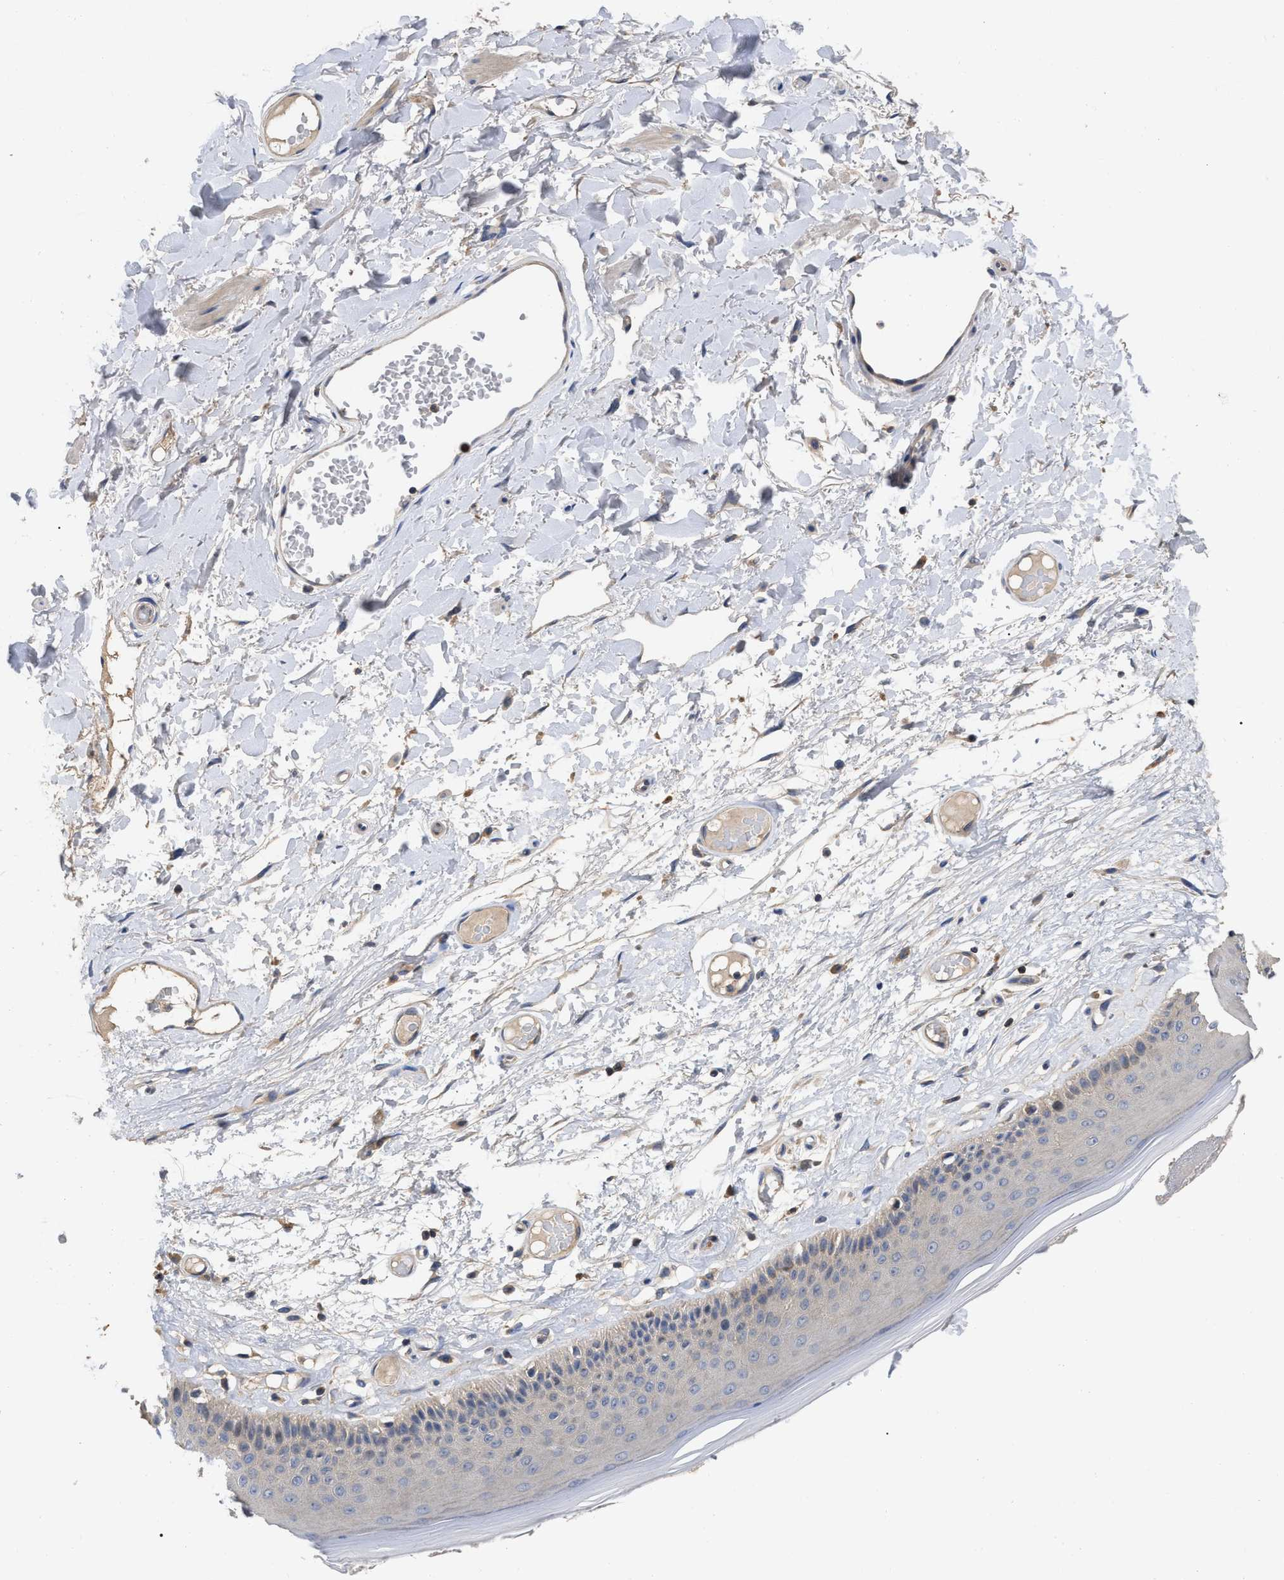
{"staining": {"intensity": "moderate", "quantity": "<25%", "location": "cytoplasmic/membranous"}, "tissue": "skin", "cell_type": "Epidermal cells", "image_type": "normal", "snomed": [{"axis": "morphology", "description": "Normal tissue, NOS"}, {"axis": "topography", "description": "Vulva"}], "caption": "A brown stain labels moderate cytoplasmic/membranous positivity of a protein in epidermal cells of normal human skin. (DAB (3,3'-diaminobenzidine) = brown stain, brightfield microscopy at high magnification).", "gene": "RAP1GDS1", "patient": {"sex": "female", "age": 73}}